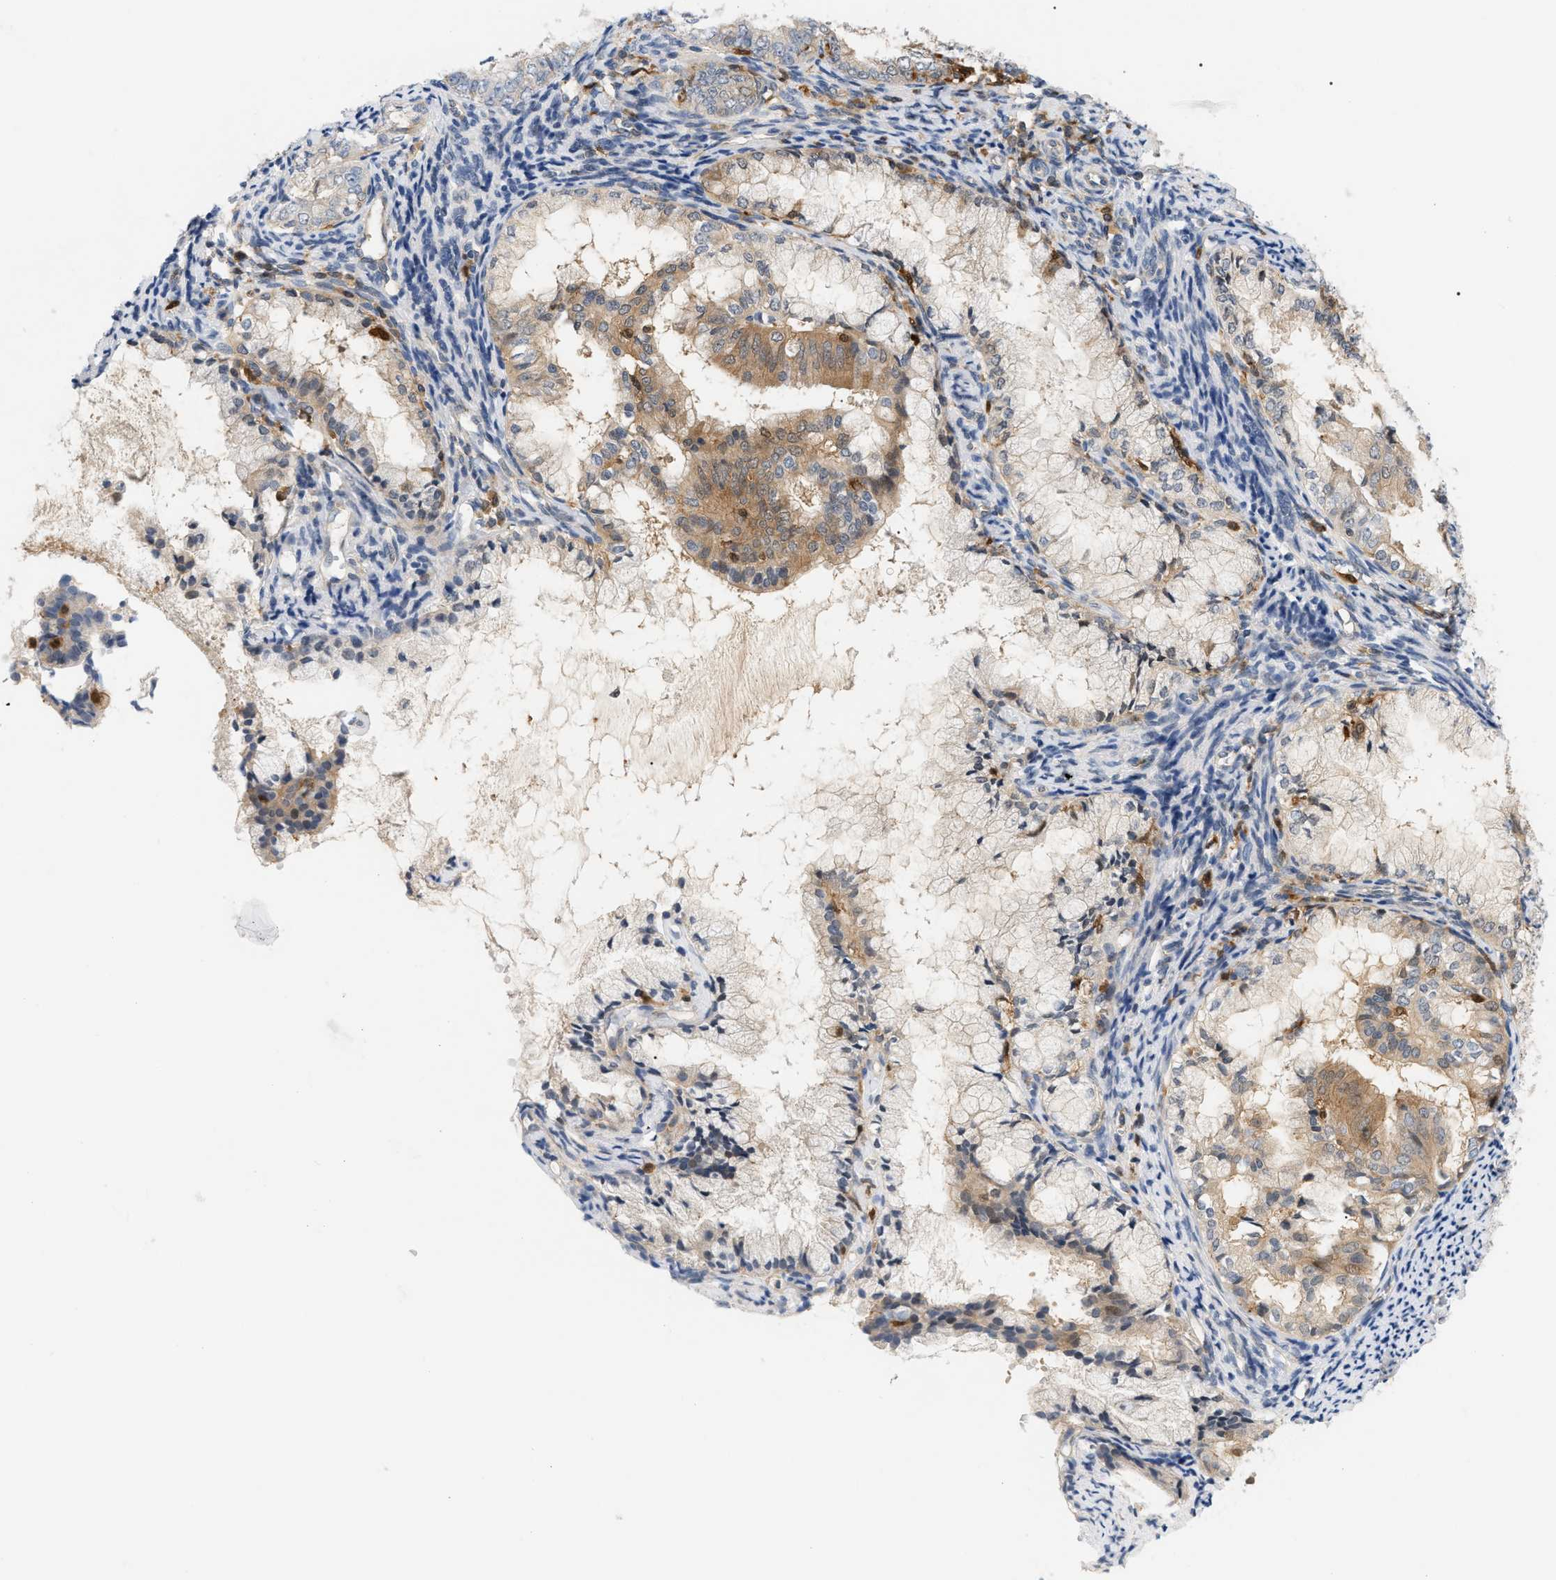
{"staining": {"intensity": "weak", "quantity": "25%-75%", "location": "cytoplasmic/membranous"}, "tissue": "endometrial cancer", "cell_type": "Tumor cells", "image_type": "cancer", "snomed": [{"axis": "morphology", "description": "Adenocarcinoma, NOS"}, {"axis": "topography", "description": "Endometrium"}], "caption": "Immunohistochemical staining of human endometrial adenocarcinoma demonstrates weak cytoplasmic/membranous protein positivity in approximately 25%-75% of tumor cells.", "gene": "PYCARD", "patient": {"sex": "female", "age": 63}}